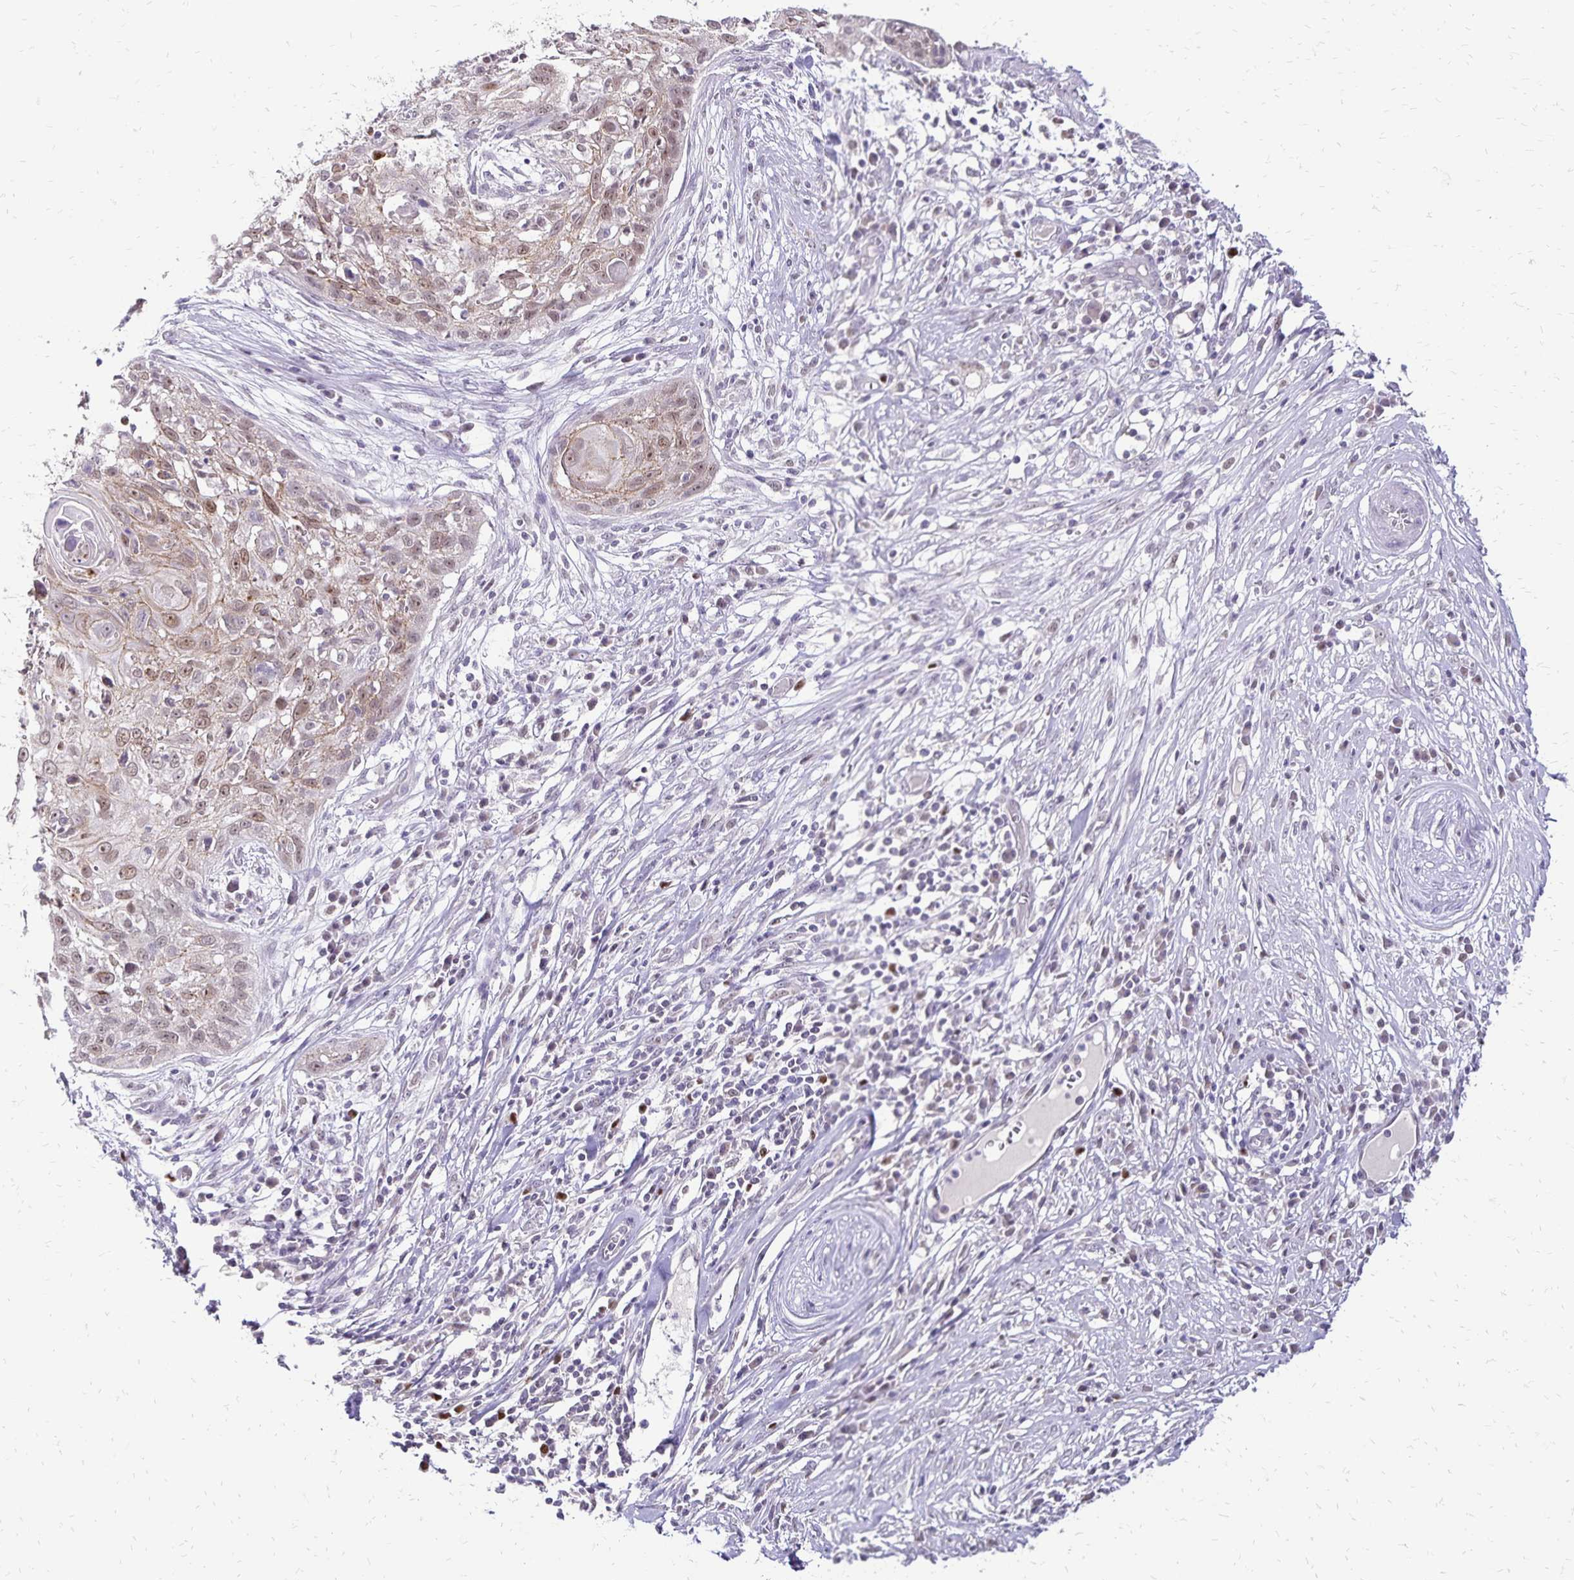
{"staining": {"intensity": "moderate", "quantity": "25%-75%", "location": "cytoplasmic/membranous"}, "tissue": "skin cancer", "cell_type": "Tumor cells", "image_type": "cancer", "snomed": [{"axis": "morphology", "description": "Squamous cell carcinoma, NOS"}, {"axis": "topography", "description": "Skin"}, {"axis": "topography", "description": "Vulva"}], "caption": "Immunohistochemical staining of skin squamous cell carcinoma reveals medium levels of moderate cytoplasmic/membranous protein expression in about 25%-75% of tumor cells. (IHC, brightfield microscopy, high magnification).", "gene": "POLB", "patient": {"sex": "female", "age": 83}}